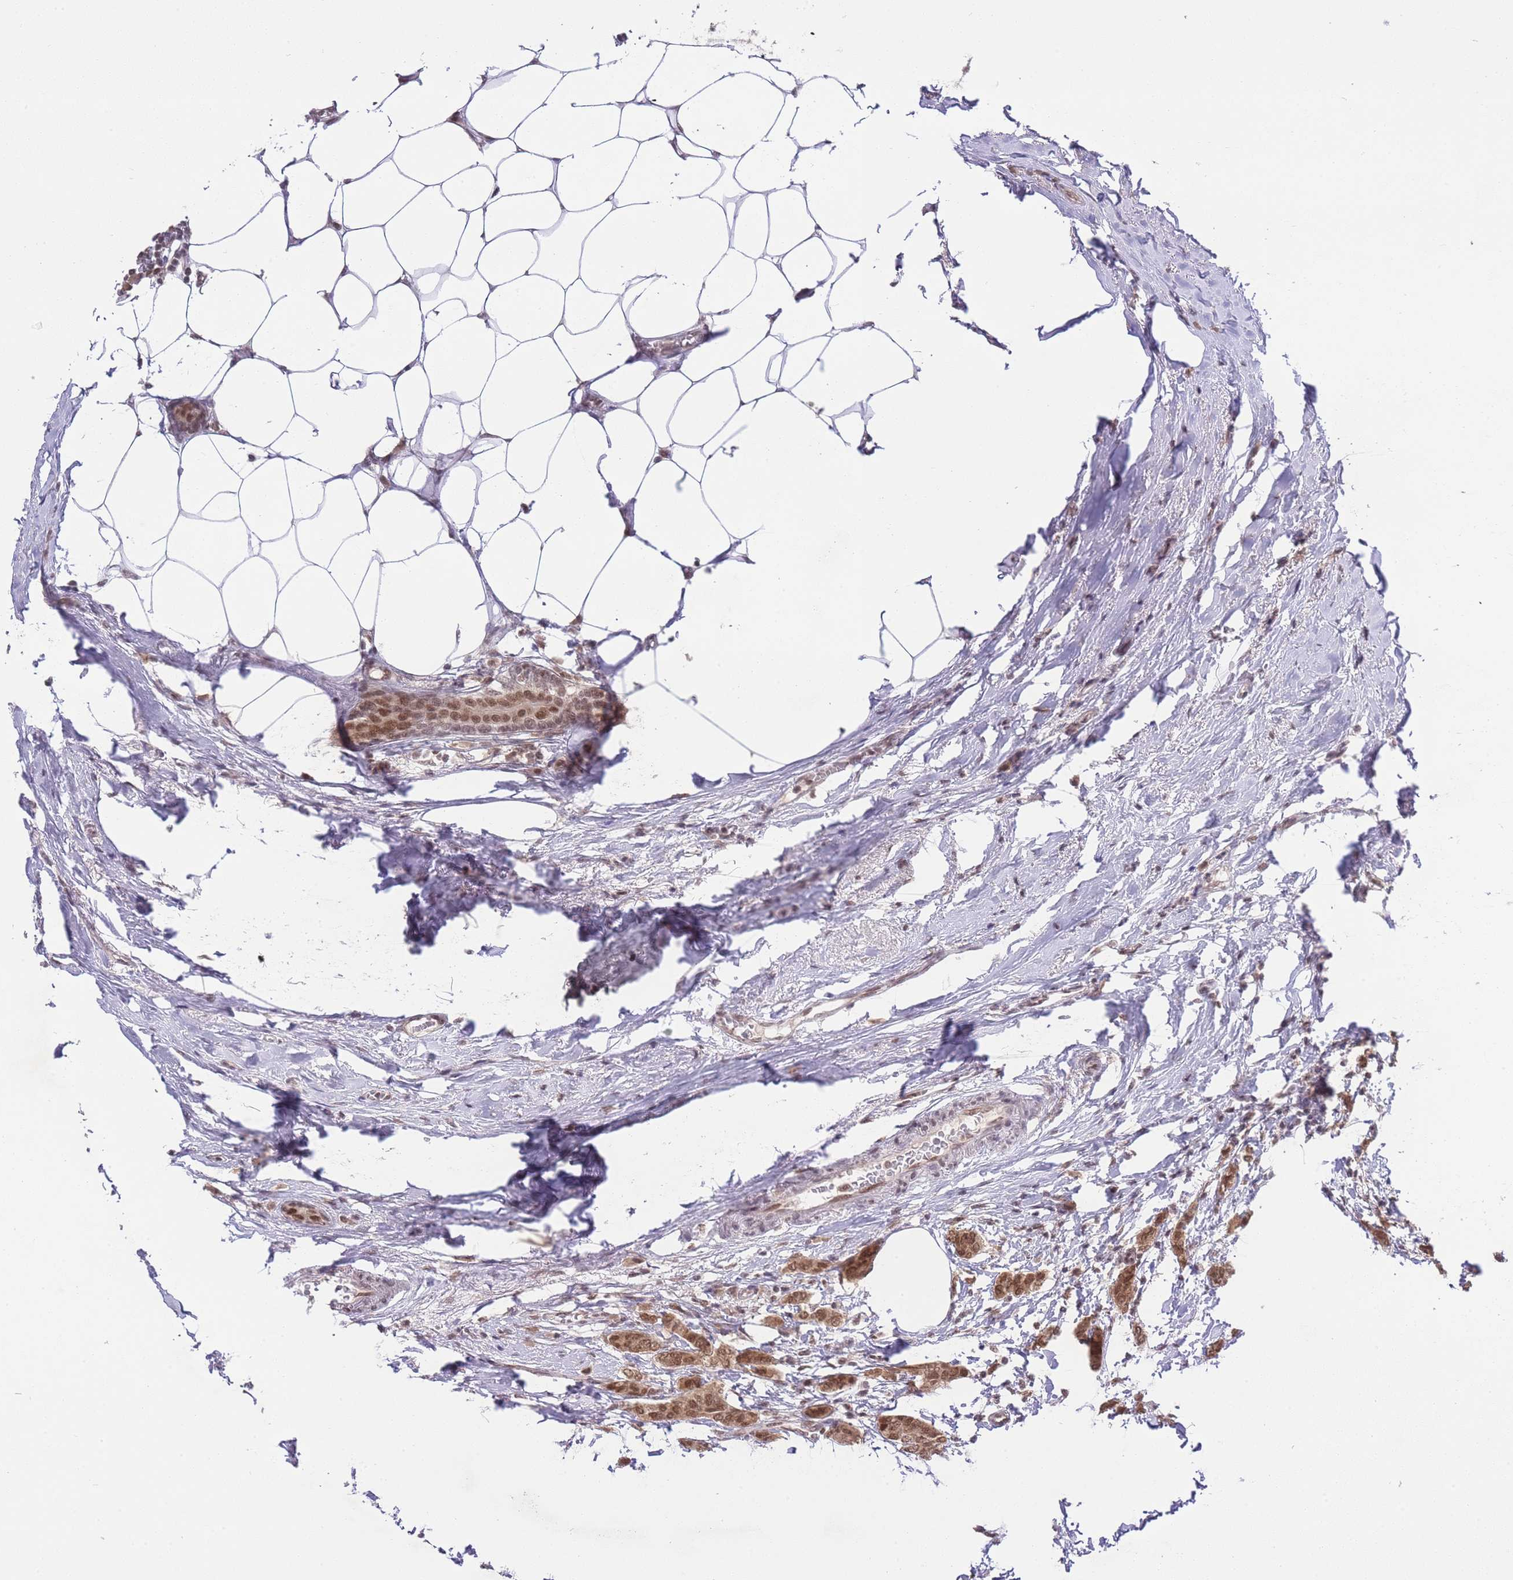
{"staining": {"intensity": "moderate", "quantity": ">75%", "location": "cytoplasmic/membranous,nuclear"}, "tissue": "breast cancer", "cell_type": "Tumor cells", "image_type": "cancer", "snomed": [{"axis": "morphology", "description": "Duct carcinoma"}, {"axis": "topography", "description": "Breast"}], "caption": "Approximately >75% of tumor cells in human breast cancer exhibit moderate cytoplasmic/membranous and nuclear protein expression as visualized by brown immunohistochemical staining.", "gene": "TMED3", "patient": {"sex": "female", "age": 72}}